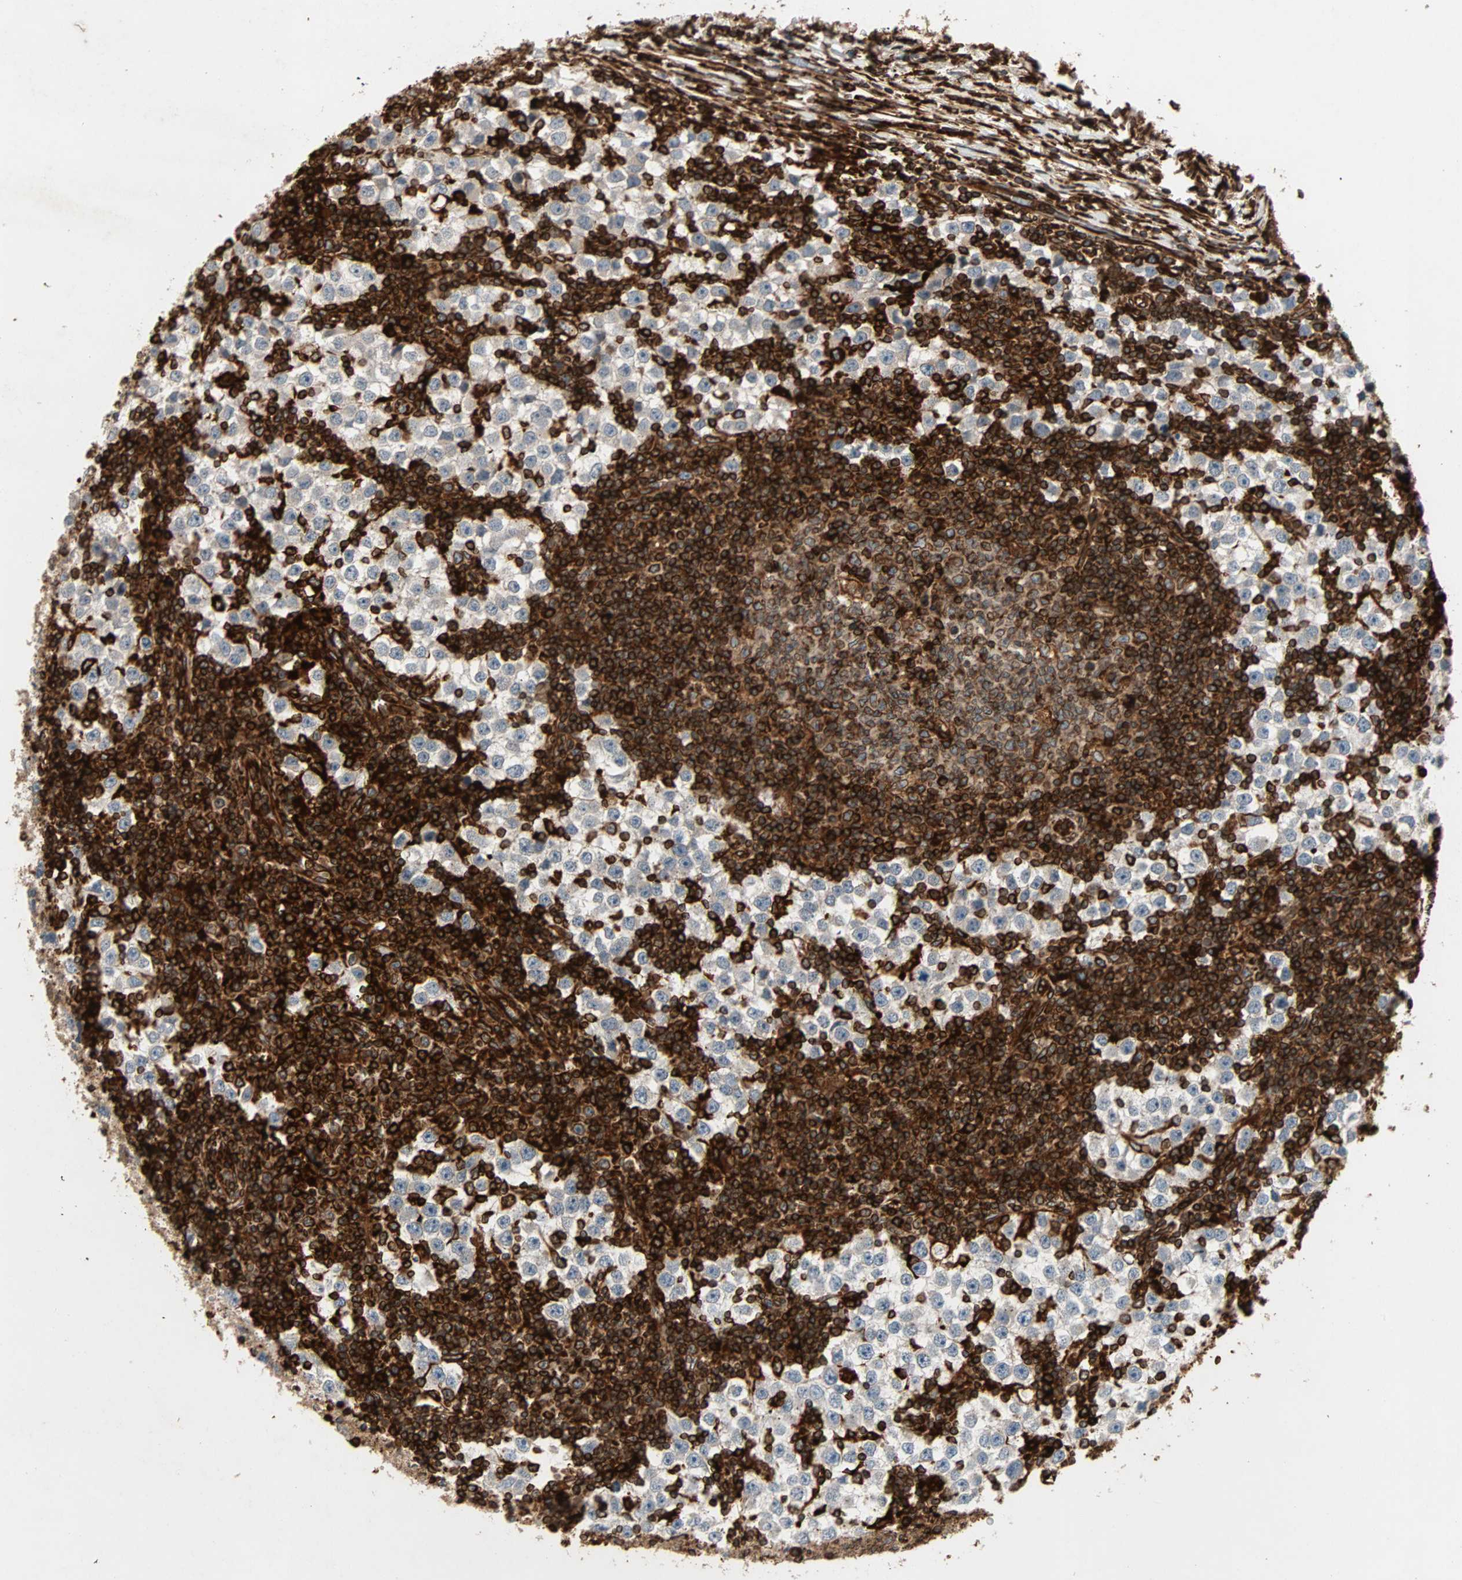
{"staining": {"intensity": "weak", "quantity": ">75%", "location": "cytoplasmic/membranous"}, "tissue": "testis cancer", "cell_type": "Tumor cells", "image_type": "cancer", "snomed": [{"axis": "morphology", "description": "Seminoma, NOS"}, {"axis": "topography", "description": "Testis"}], "caption": "Weak cytoplasmic/membranous positivity for a protein is seen in approximately >75% of tumor cells of testis cancer using IHC.", "gene": "TAPBP", "patient": {"sex": "male", "age": 65}}